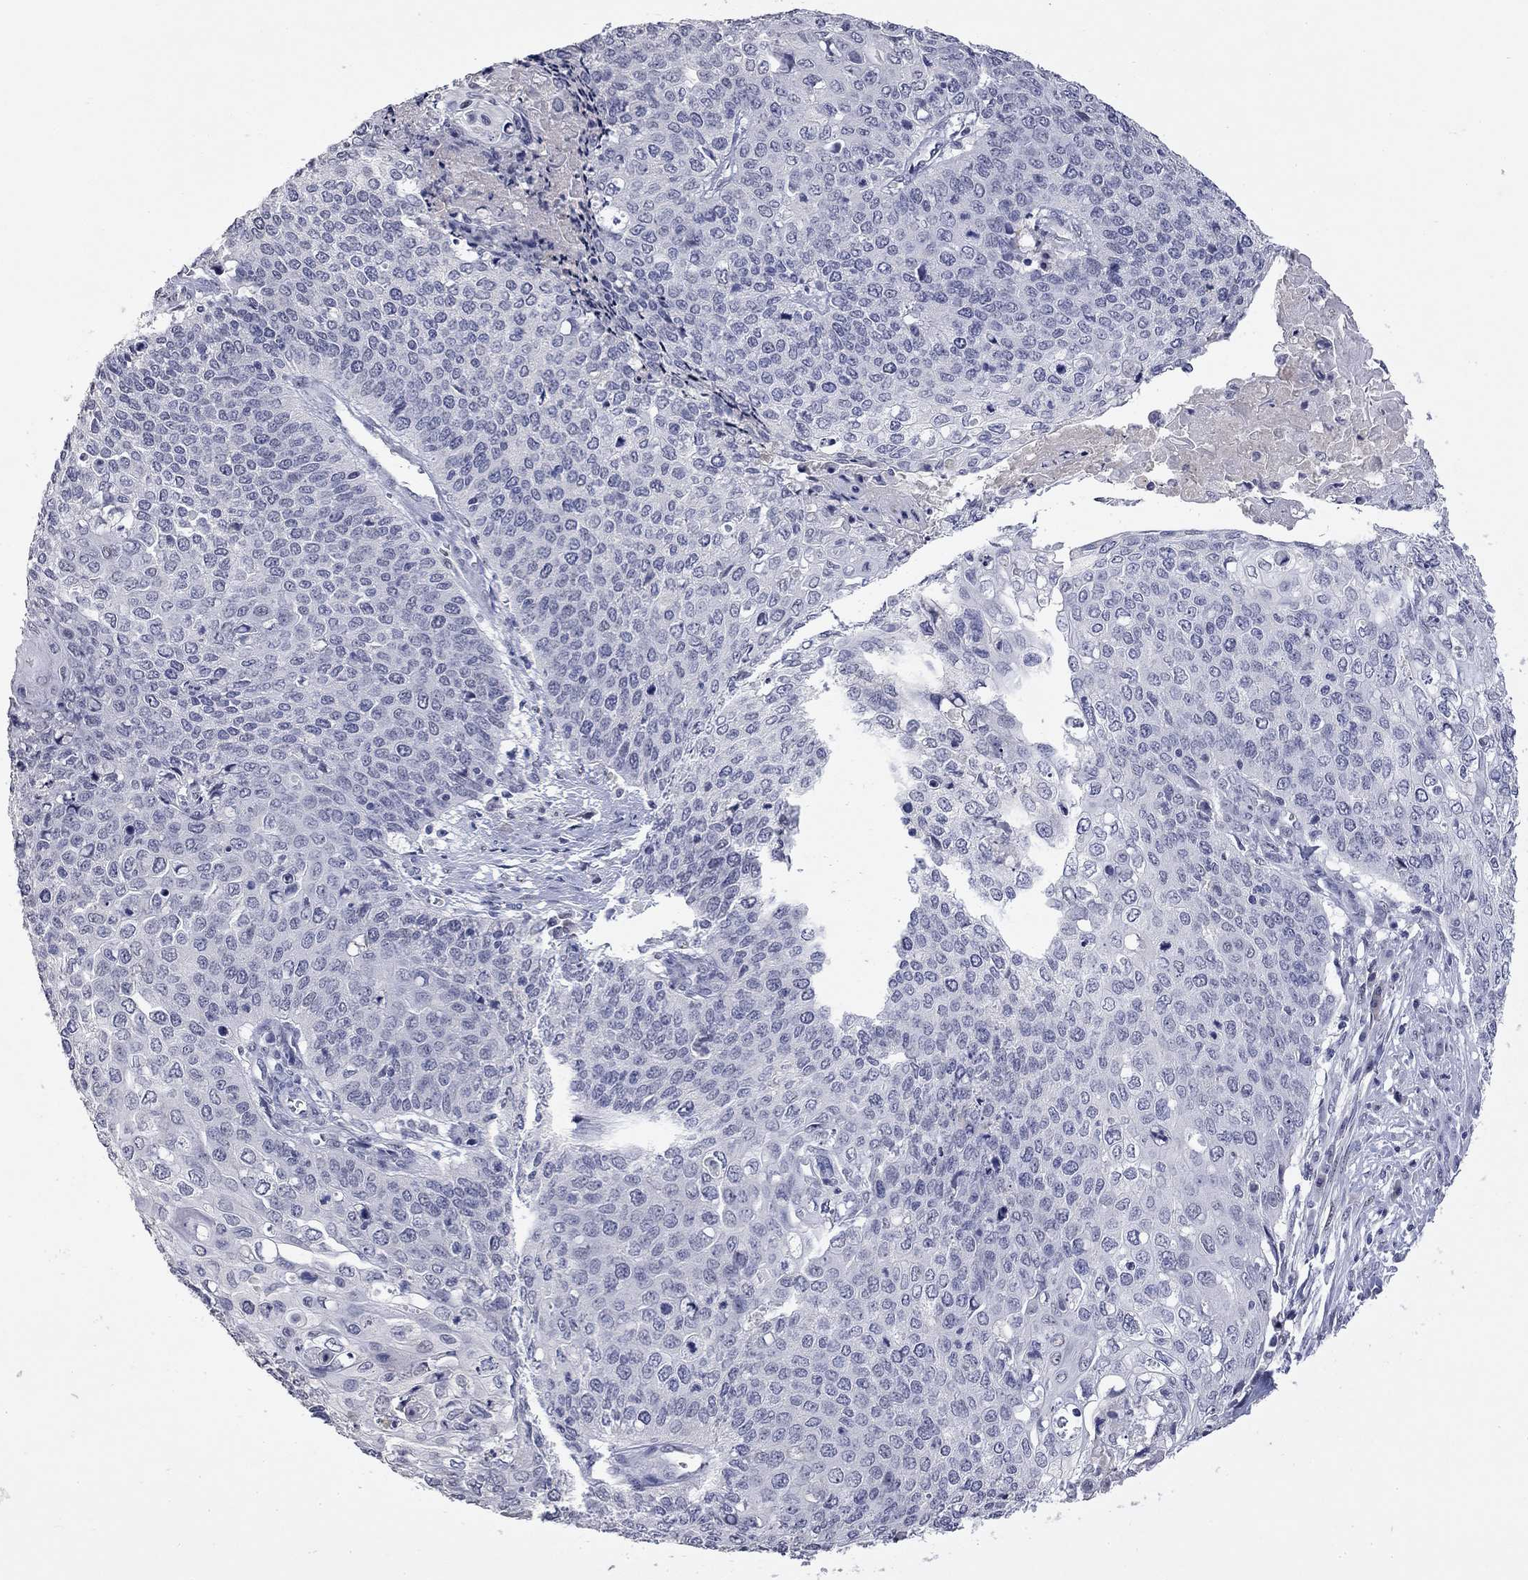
{"staining": {"intensity": "negative", "quantity": "none", "location": "none"}, "tissue": "cervical cancer", "cell_type": "Tumor cells", "image_type": "cancer", "snomed": [{"axis": "morphology", "description": "Squamous cell carcinoma, NOS"}, {"axis": "topography", "description": "Cervix"}], "caption": "Tumor cells show no significant staining in cervical cancer (squamous cell carcinoma). Nuclei are stained in blue.", "gene": "SLC51A", "patient": {"sex": "female", "age": 39}}